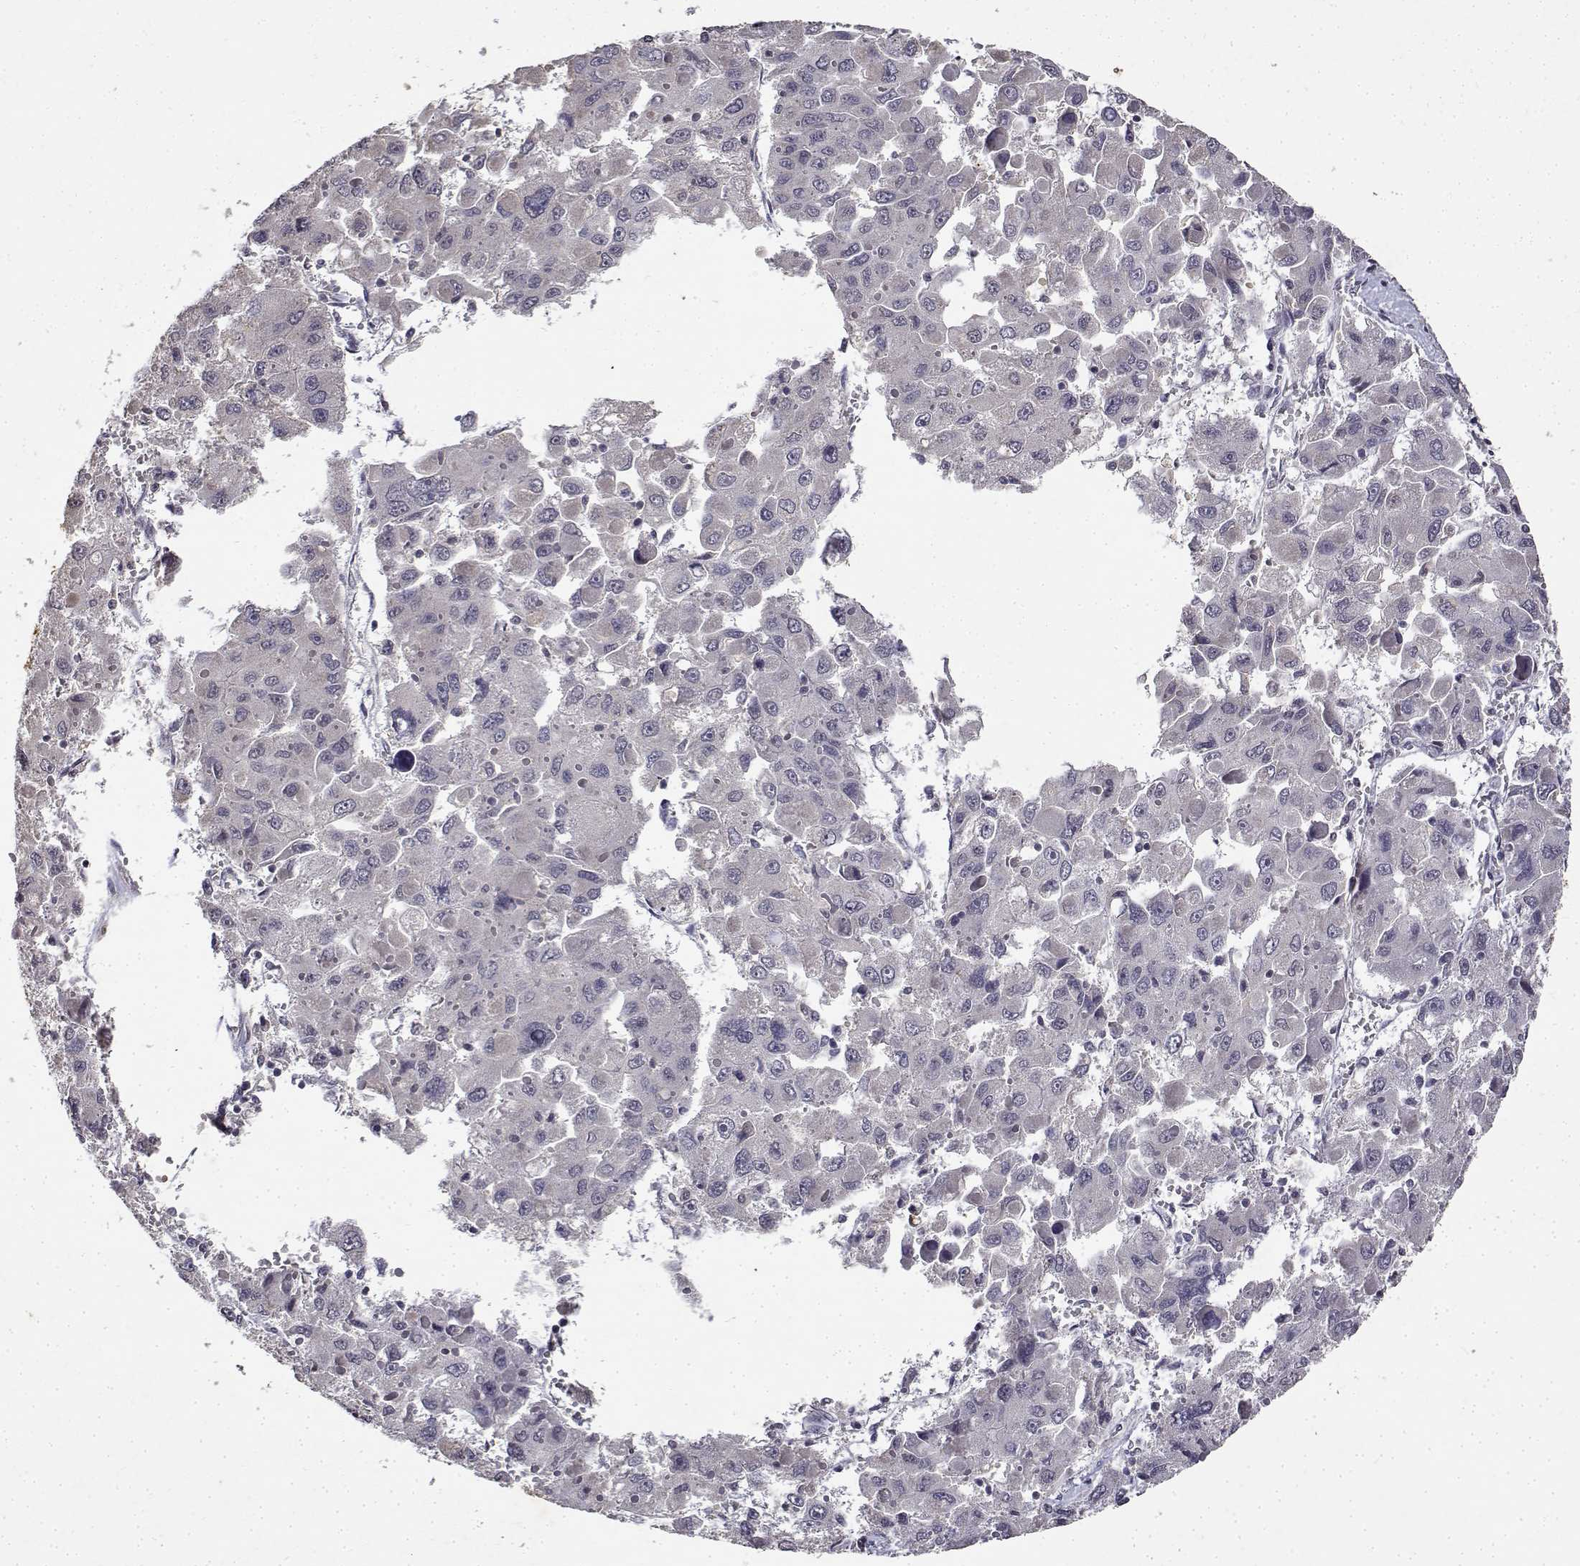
{"staining": {"intensity": "negative", "quantity": "none", "location": "none"}, "tissue": "liver cancer", "cell_type": "Tumor cells", "image_type": "cancer", "snomed": [{"axis": "morphology", "description": "Carcinoma, Hepatocellular, NOS"}, {"axis": "topography", "description": "Liver"}], "caption": "Immunohistochemical staining of liver cancer reveals no significant staining in tumor cells.", "gene": "BDNF", "patient": {"sex": "female", "age": 41}}